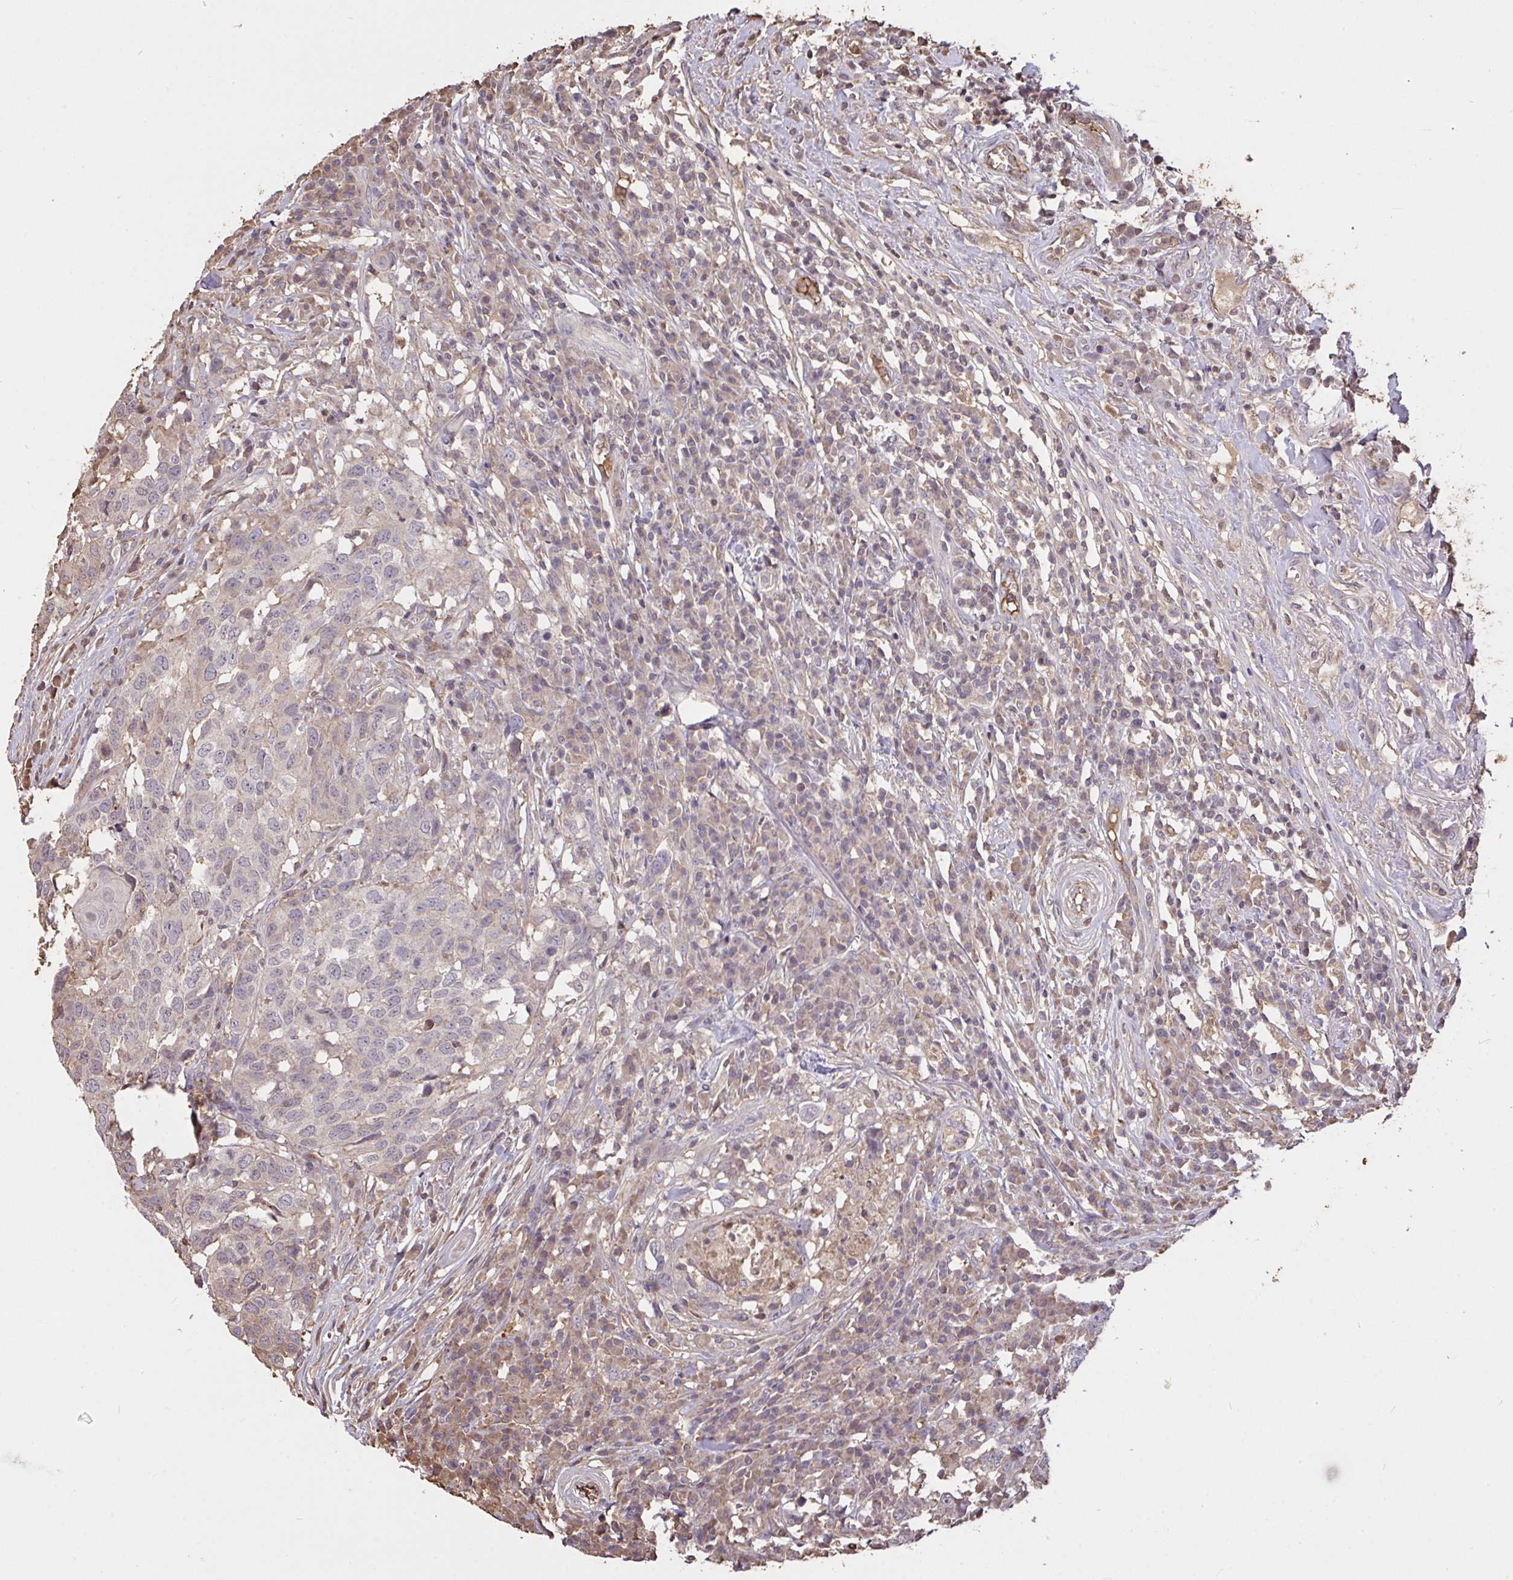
{"staining": {"intensity": "negative", "quantity": "none", "location": "none"}, "tissue": "head and neck cancer", "cell_type": "Tumor cells", "image_type": "cancer", "snomed": [{"axis": "morphology", "description": "Normal tissue, NOS"}, {"axis": "morphology", "description": "Squamous cell carcinoma, NOS"}, {"axis": "topography", "description": "Skeletal muscle"}, {"axis": "topography", "description": "Vascular tissue"}, {"axis": "topography", "description": "Peripheral nerve tissue"}, {"axis": "topography", "description": "Head-Neck"}], "caption": "Photomicrograph shows no protein expression in tumor cells of squamous cell carcinoma (head and neck) tissue. (DAB (3,3'-diaminobenzidine) immunohistochemistry, high magnification).", "gene": "FCER1A", "patient": {"sex": "male", "age": 66}}